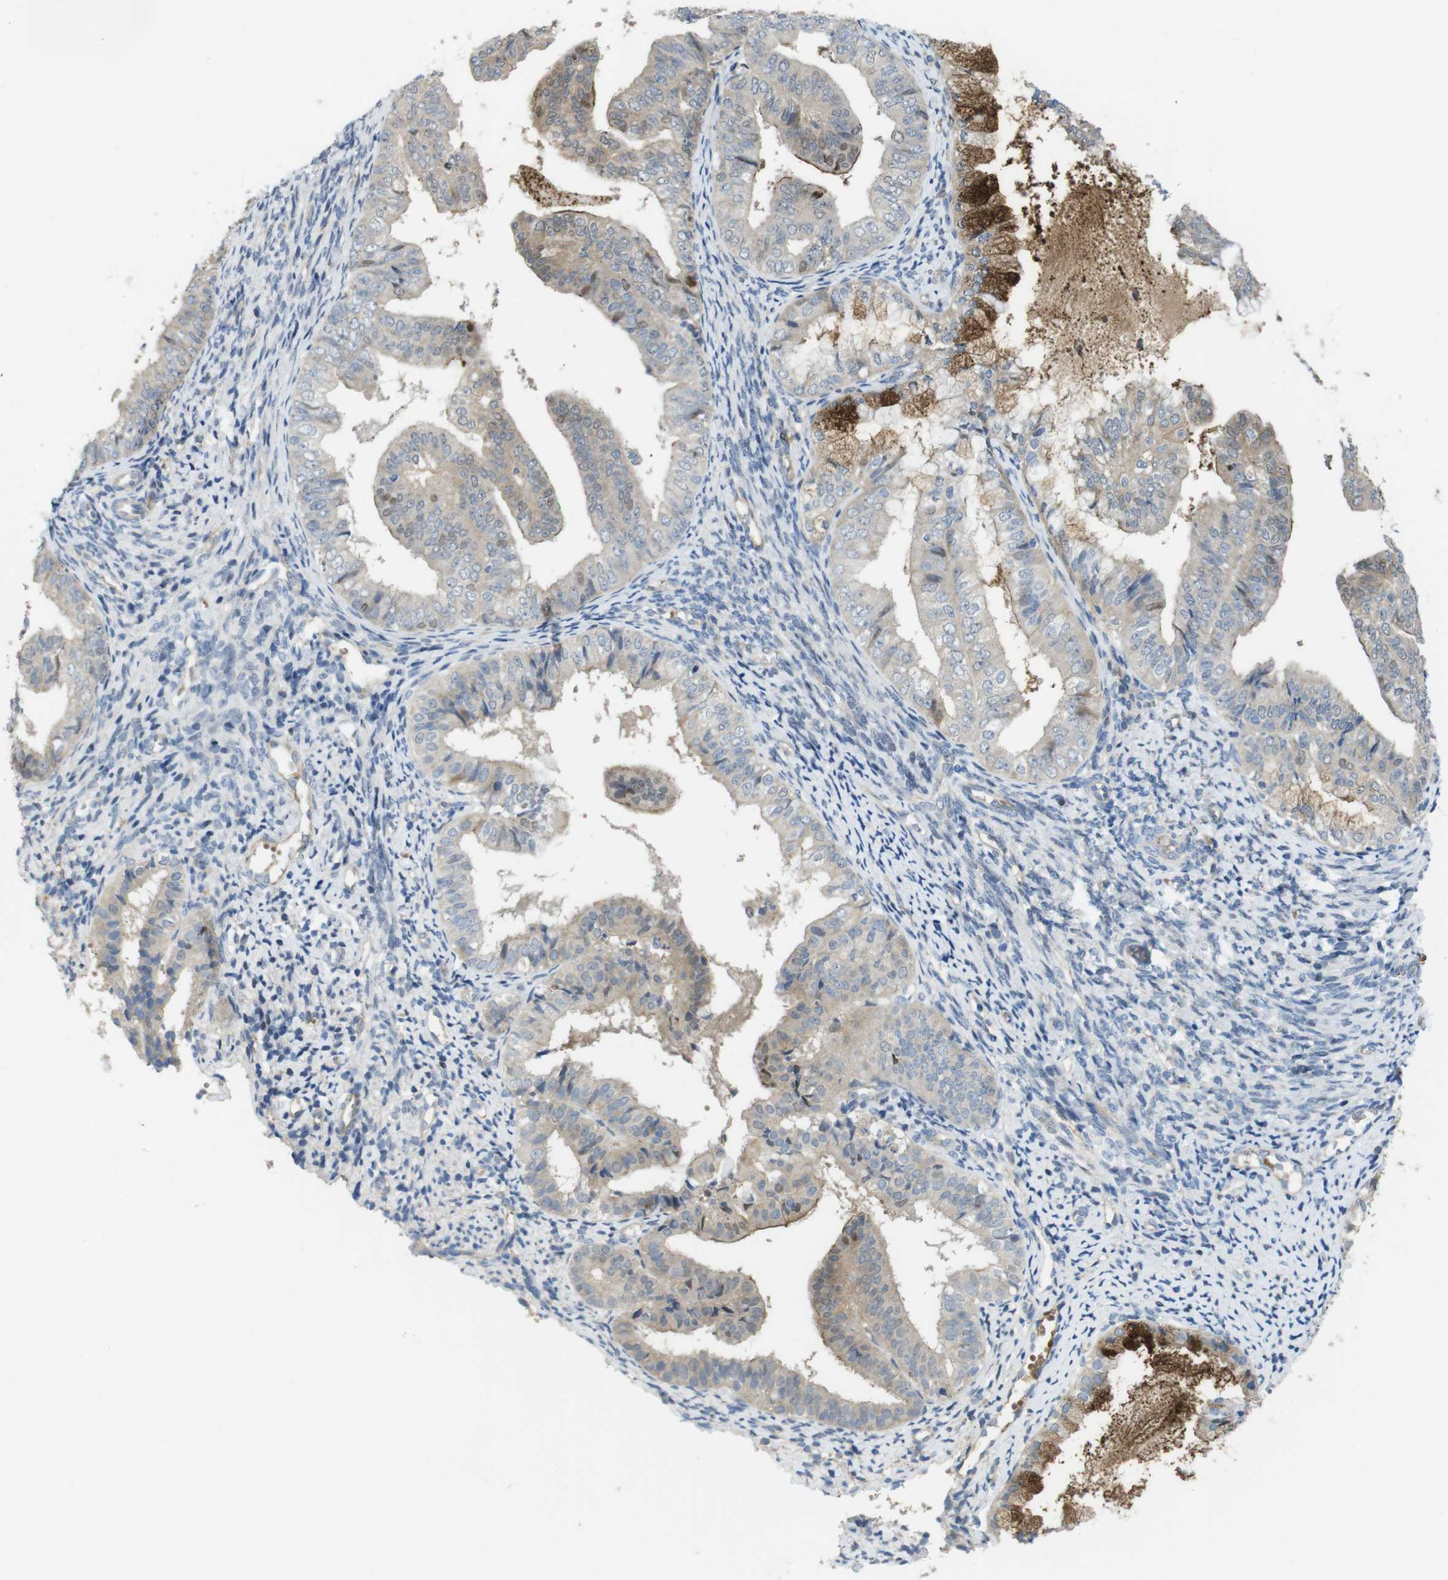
{"staining": {"intensity": "strong", "quantity": "<25%", "location": "cytoplasmic/membranous,nuclear"}, "tissue": "endometrial cancer", "cell_type": "Tumor cells", "image_type": "cancer", "snomed": [{"axis": "morphology", "description": "Adenocarcinoma, NOS"}, {"axis": "topography", "description": "Endometrium"}], "caption": "Endometrial adenocarcinoma stained for a protein reveals strong cytoplasmic/membranous and nuclear positivity in tumor cells.", "gene": "ABHD15", "patient": {"sex": "female", "age": 63}}